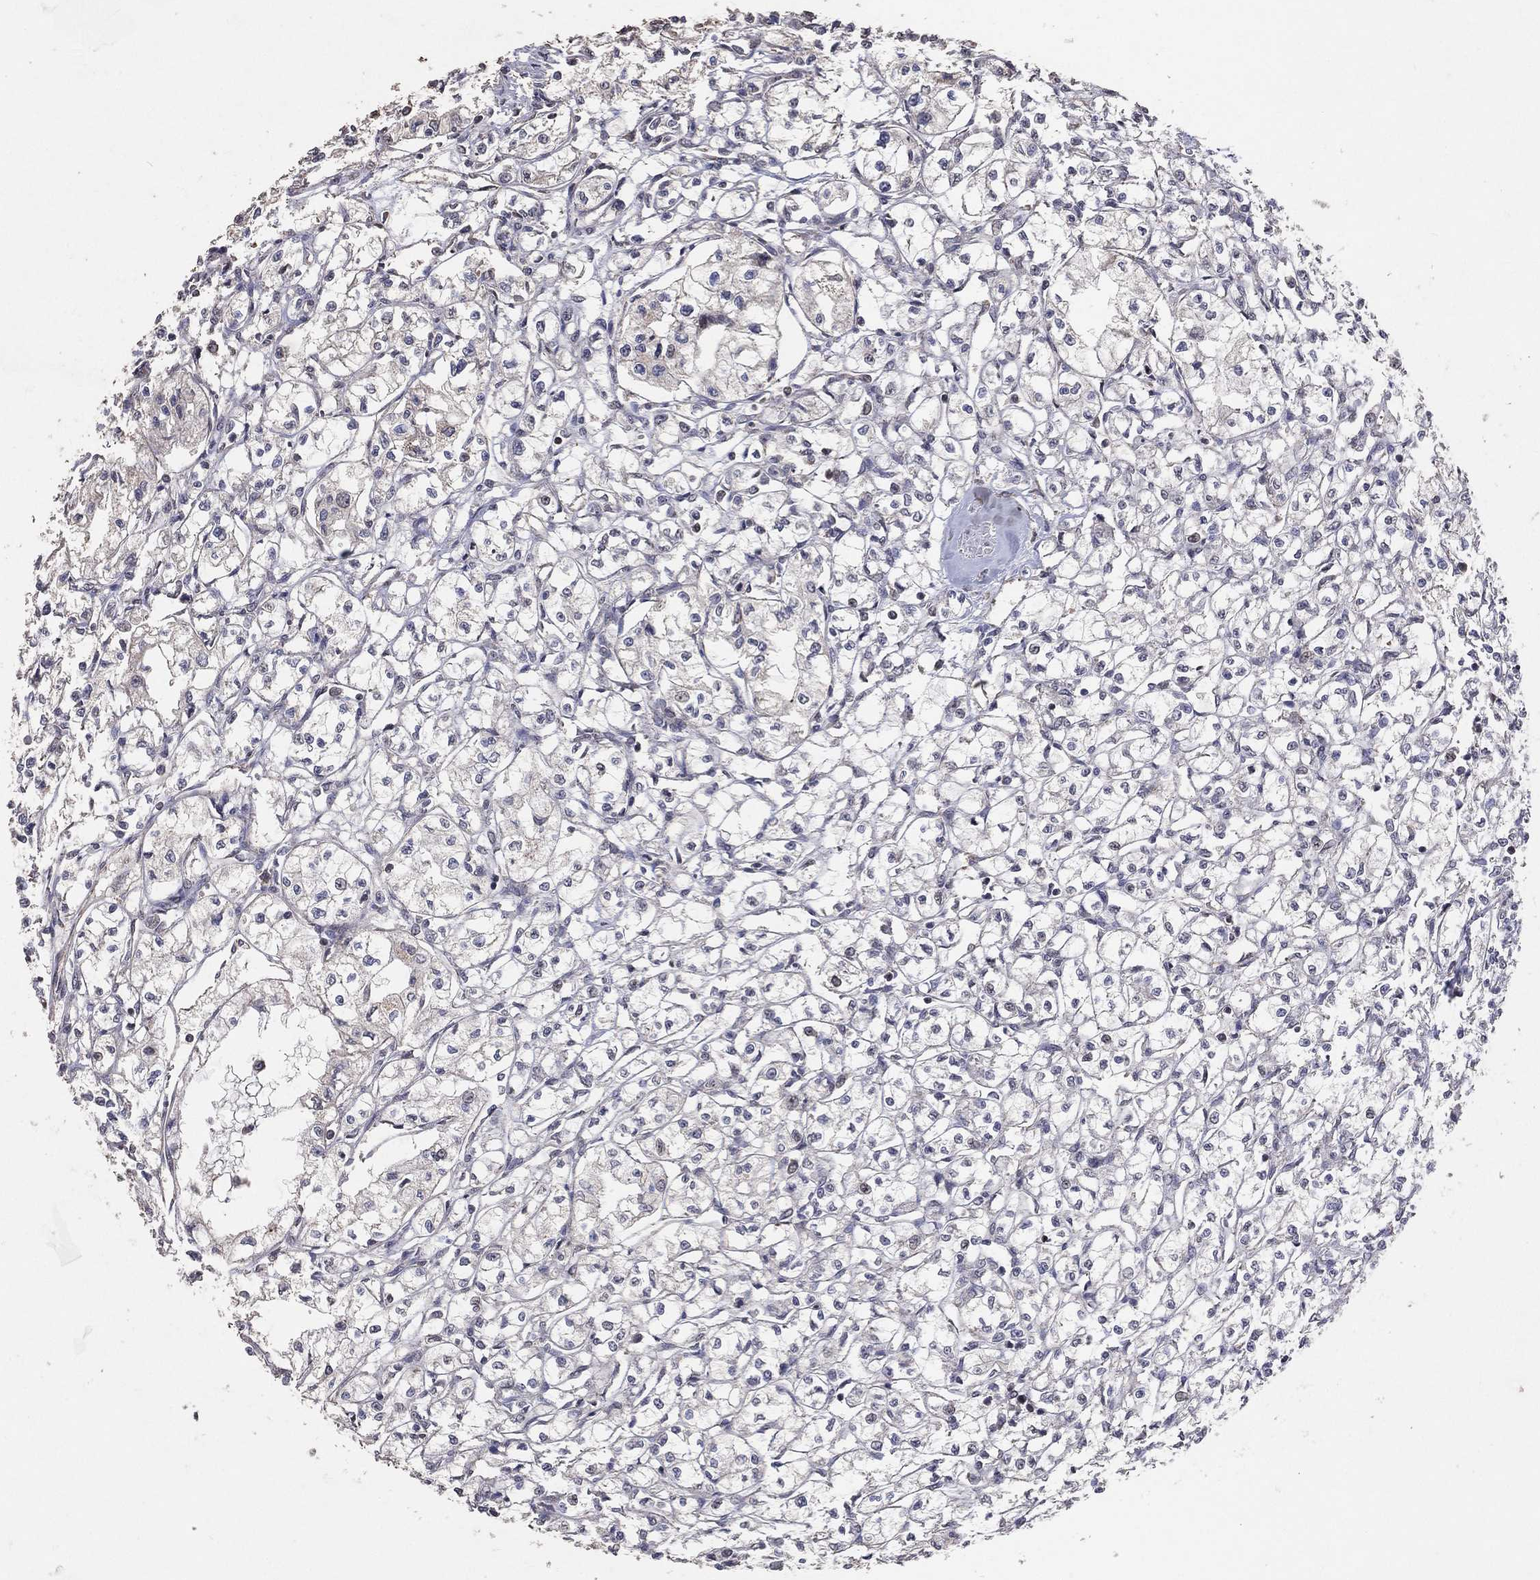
{"staining": {"intensity": "negative", "quantity": "none", "location": "none"}, "tissue": "renal cancer", "cell_type": "Tumor cells", "image_type": "cancer", "snomed": [{"axis": "morphology", "description": "Adenocarcinoma, NOS"}, {"axis": "topography", "description": "Kidney"}], "caption": "Immunohistochemistry of human renal cancer displays no positivity in tumor cells. (Brightfield microscopy of DAB (3,3'-diaminobenzidine) immunohistochemistry (IHC) at high magnification).", "gene": "LY6K", "patient": {"sex": "male", "age": 56}}